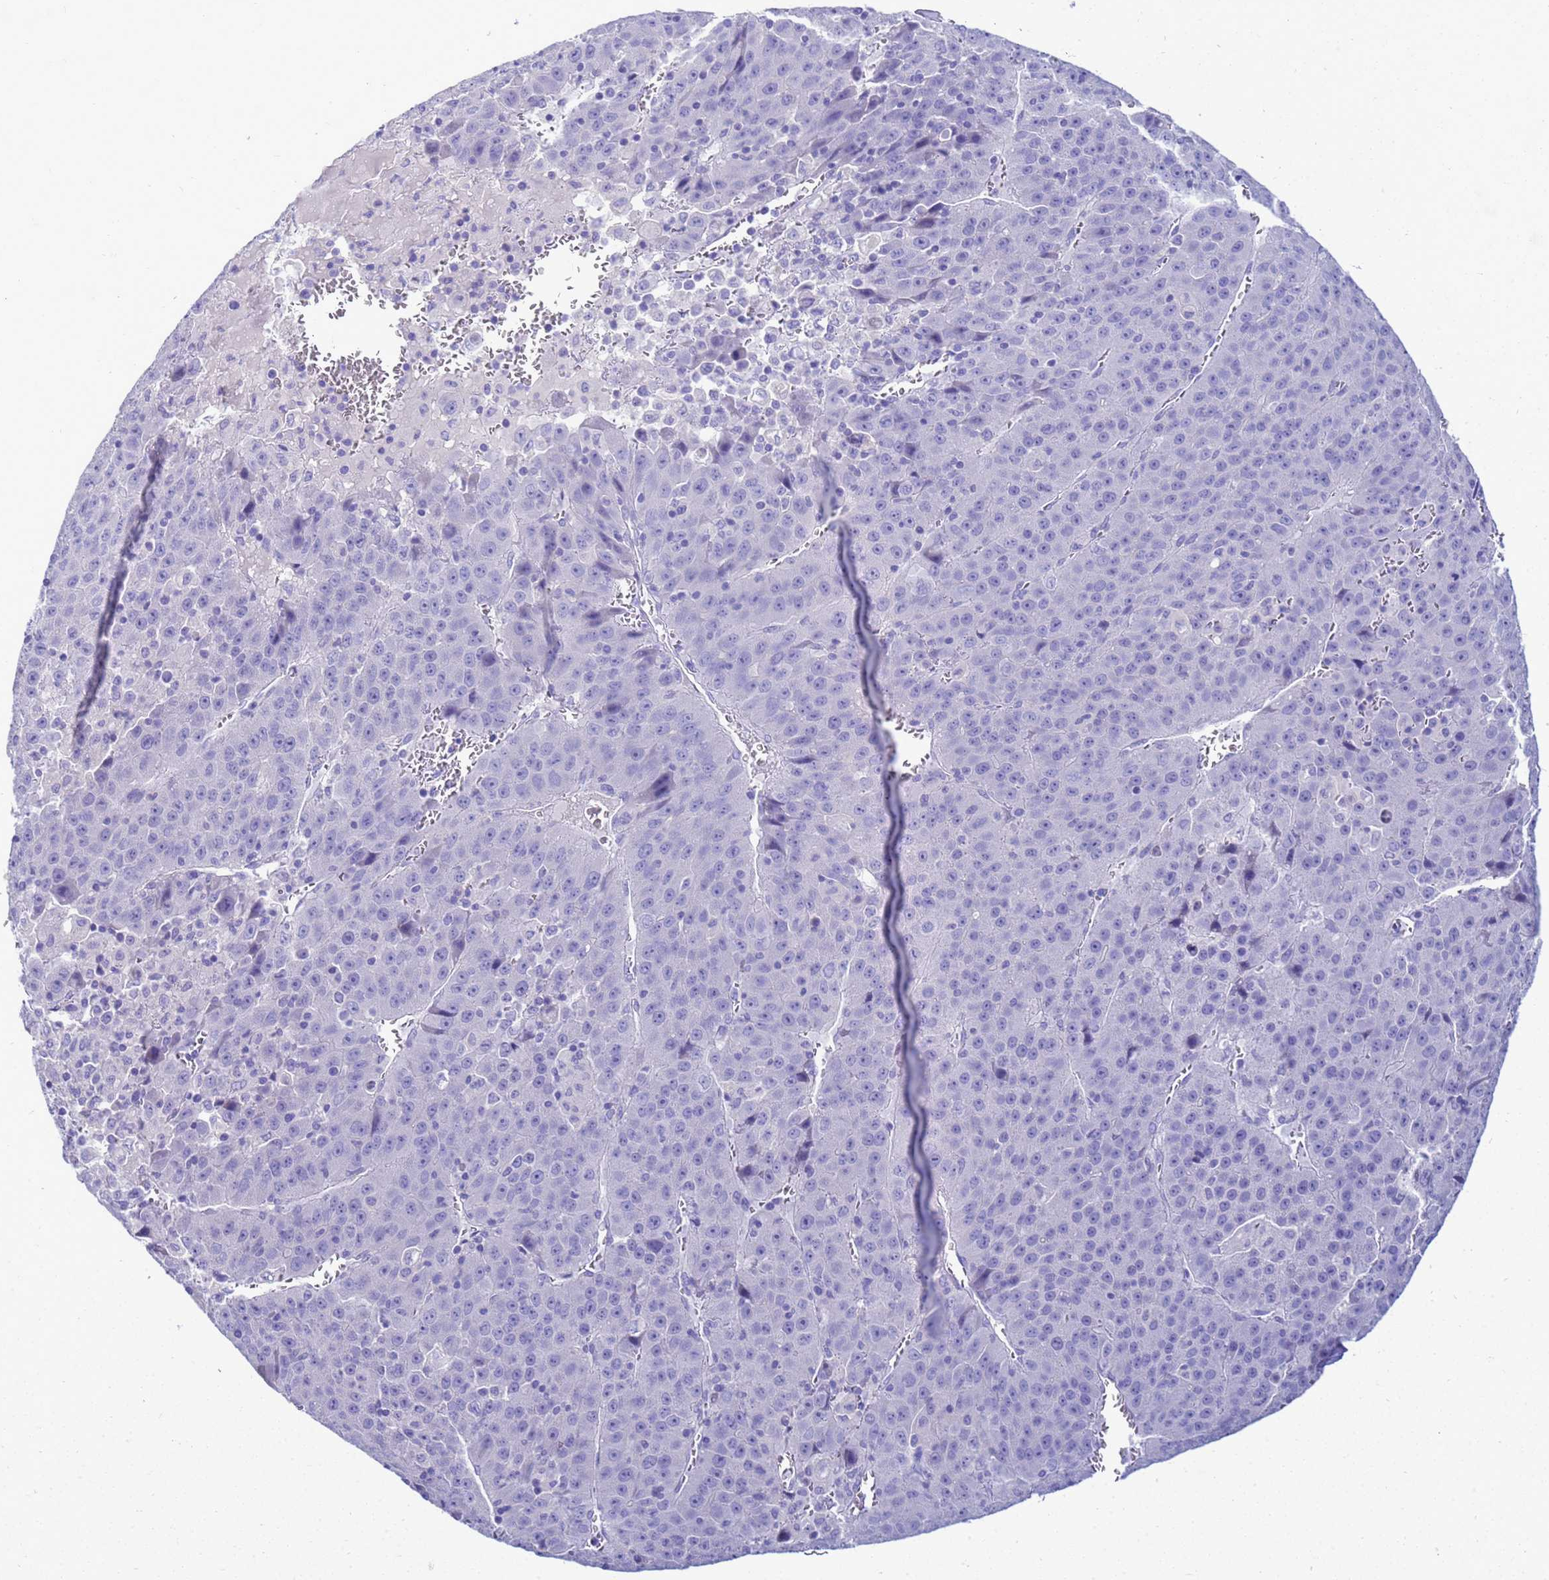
{"staining": {"intensity": "negative", "quantity": "none", "location": "none"}, "tissue": "liver cancer", "cell_type": "Tumor cells", "image_type": "cancer", "snomed": [{"axis": "morphology", "description": "Carcinoma, Hepatocellular, NOS"}, {"axis": "topography", "description": "Liver"}], "caption": "Immunohistochemical staining of liver cancer (hepatocellular carcinoma) demonstrates no significant expression in tumor cells.", "gene": "SYCN", "patient": {"sex": "female", "age": 53}}